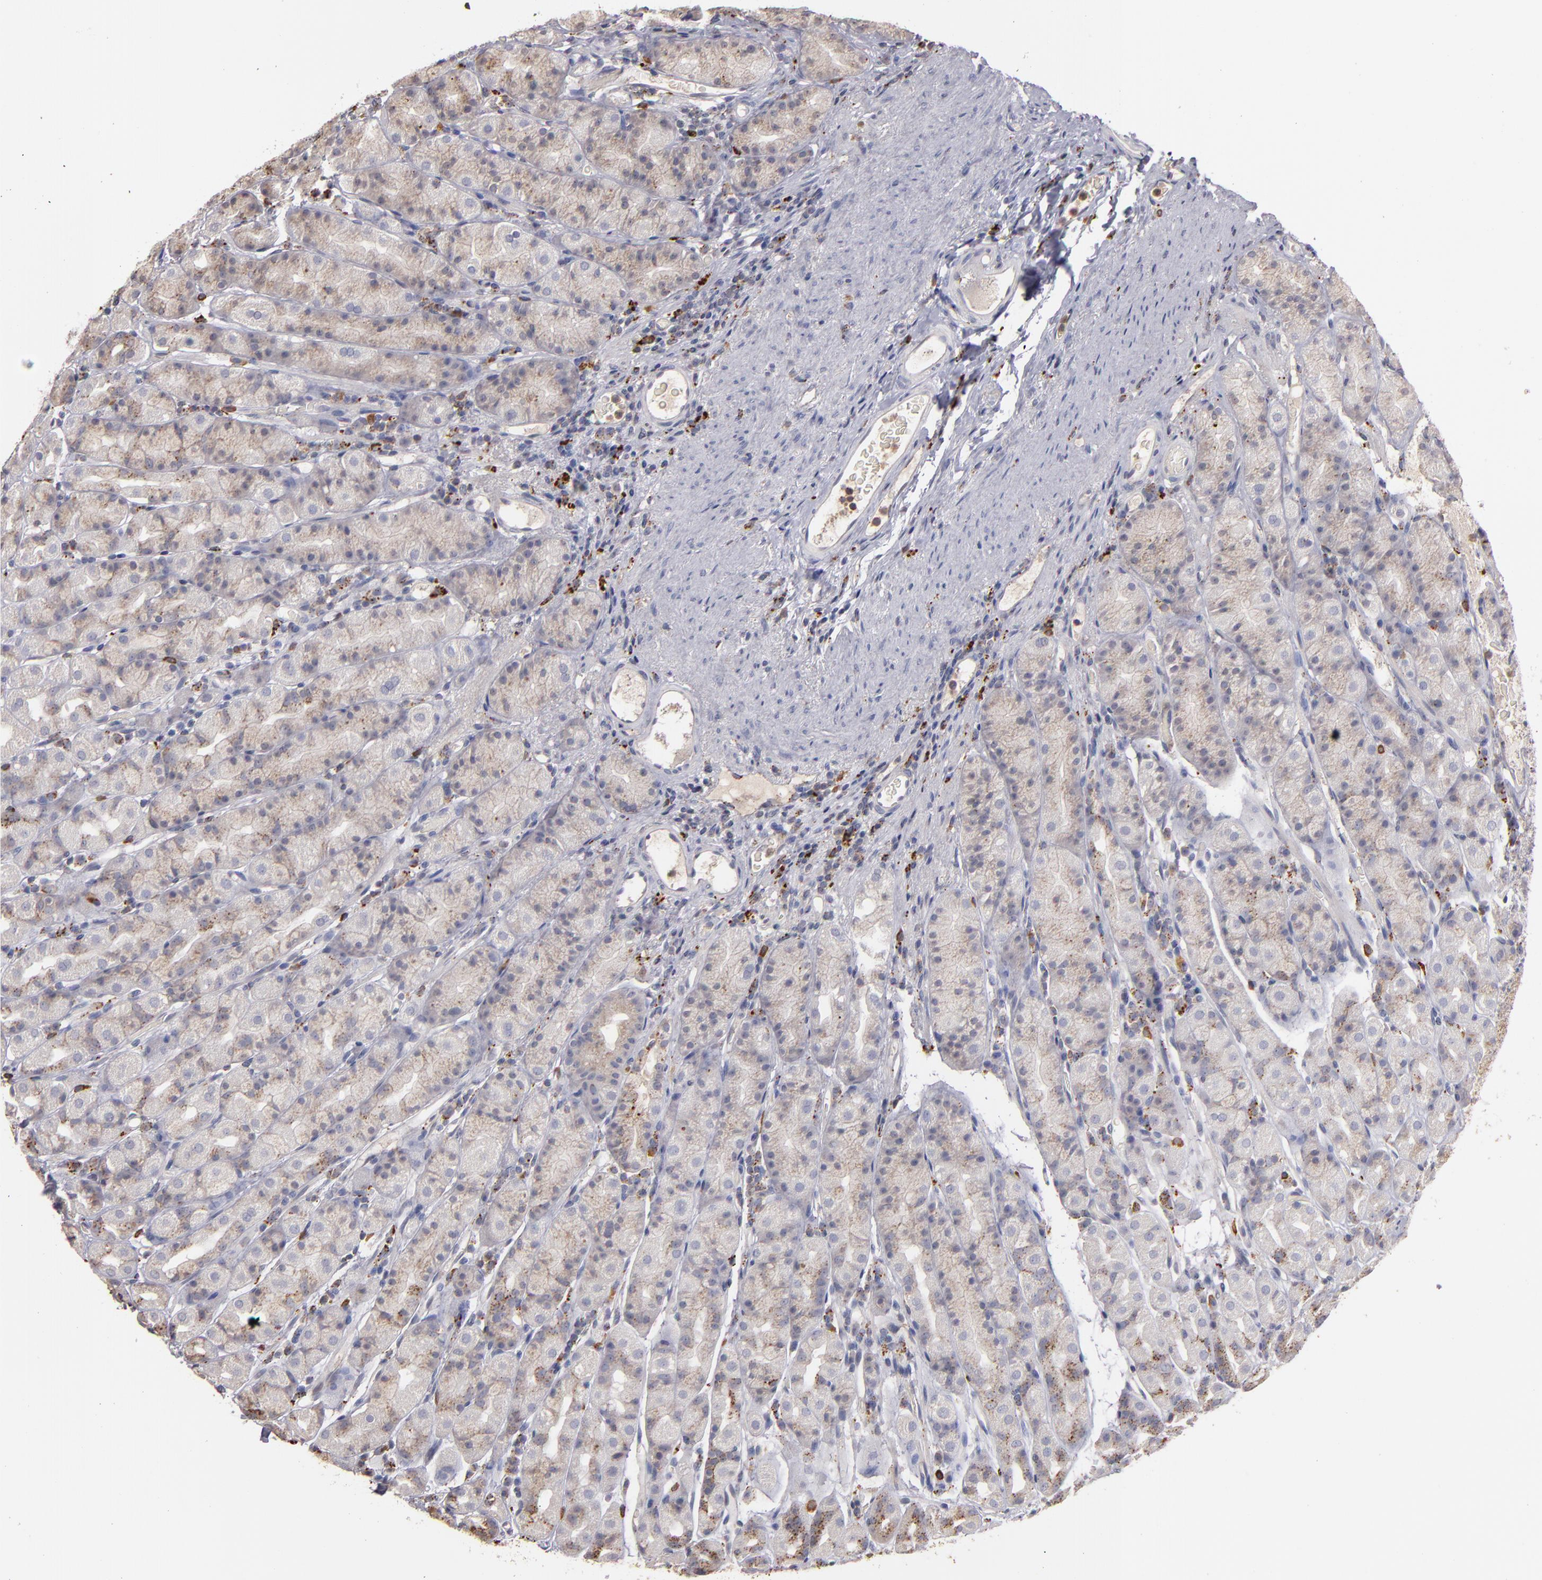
{"staining": {"intensity": "weak", "quantity": ">75%", "location": "cytoplasmic/membranous"}, "tissue": "stomach", "cell_type": "Glandular cells", "image_type": "normal", "snomed": [{"axis": "morphology", "description": "Normal tissue, NOS"}, {"axis": "topography", "description": "Stomach, upper"}], "caption": "High-magnification brightfield microscopy of unremarkable stomach stained with DAB (3,3'-diaminobenzidine) (brown) and counterstained with hematoxylin (blue). glandular cells exhibit weak cytoplasmic/membranous expression is present in about>75% of cells.", "gene": "TRAF1", "patient": {"sex": "male", "age": 68}}